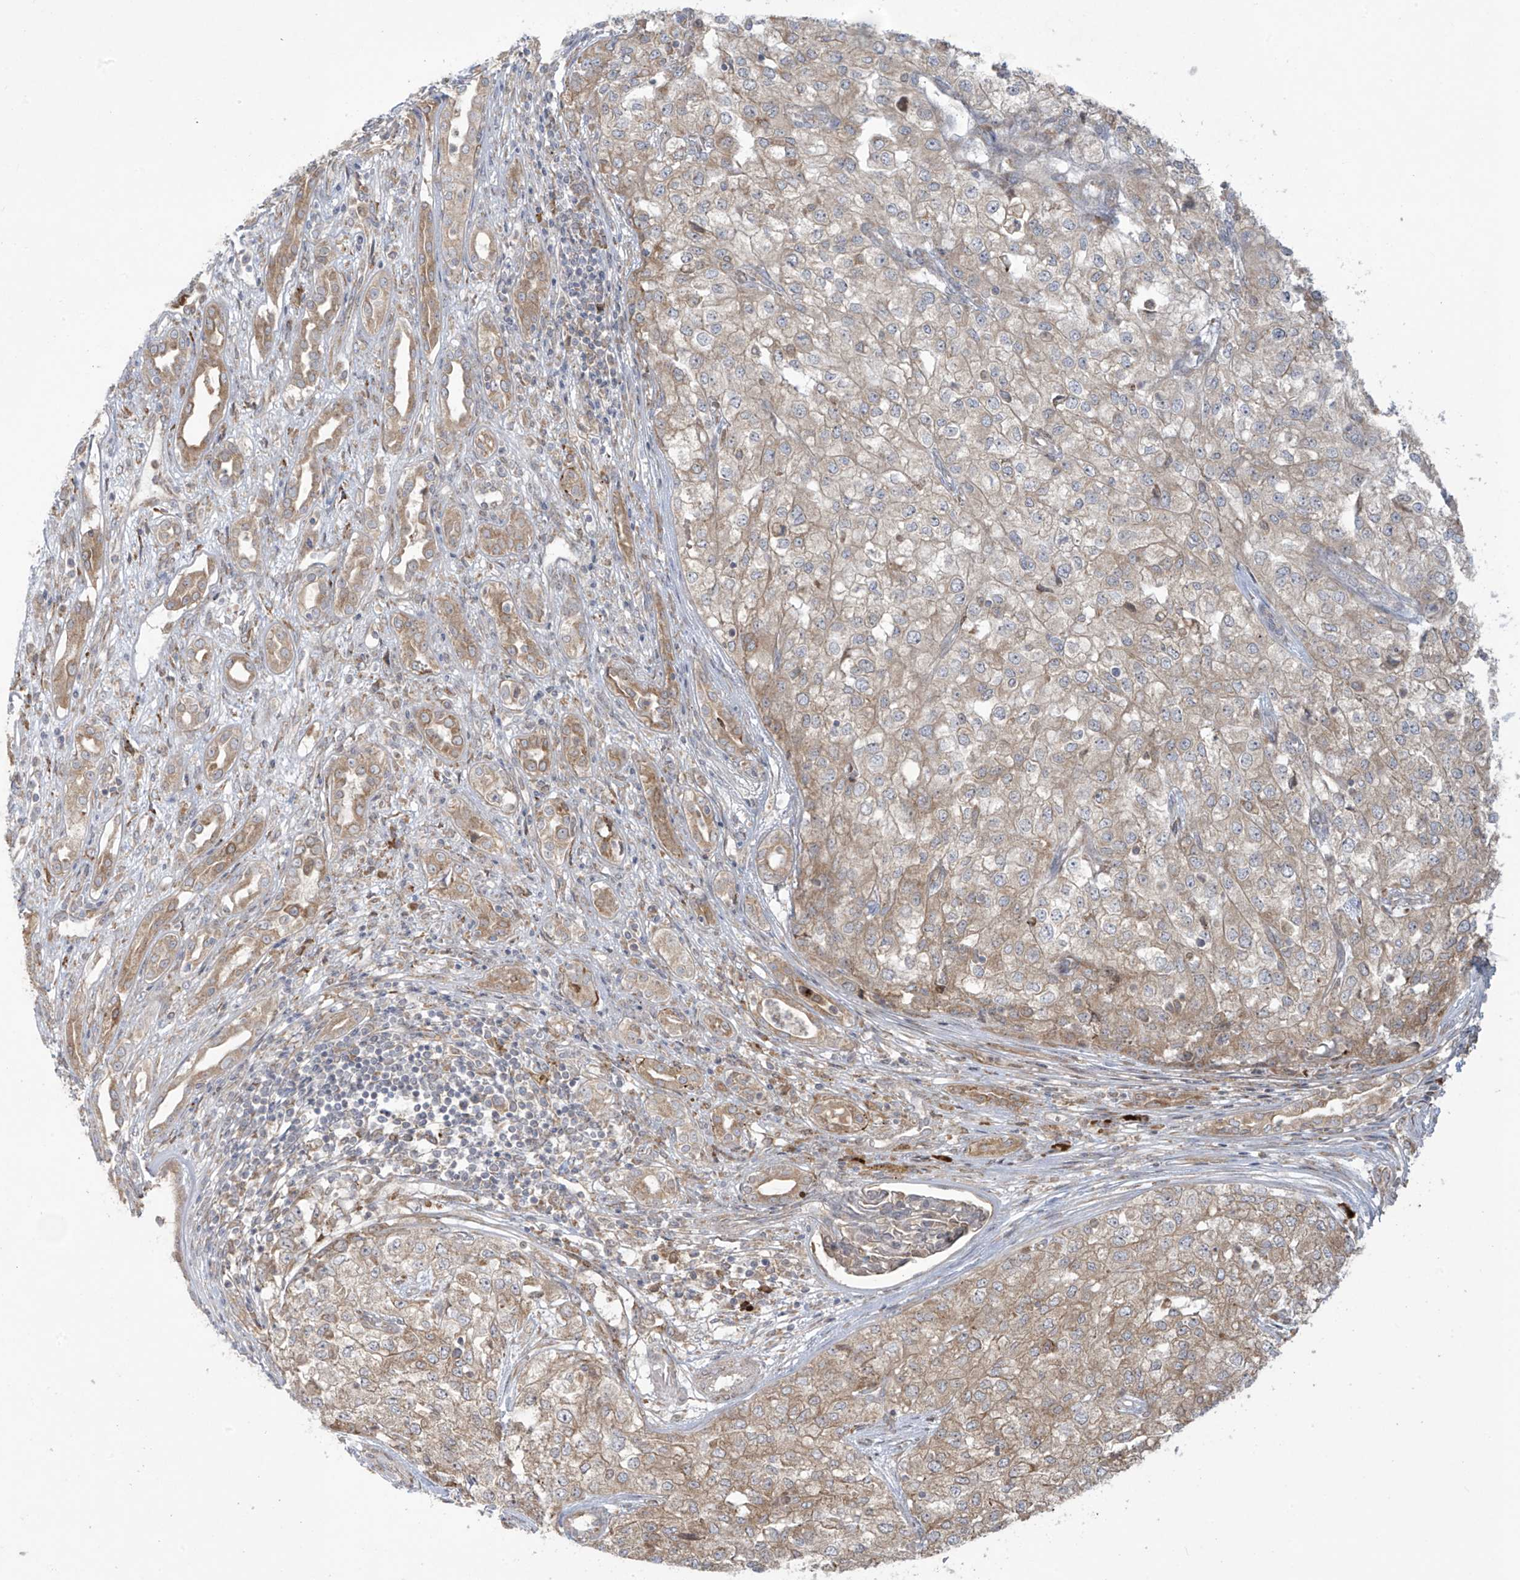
{"staining": {"intensity": "weak", "quantity": "25%-75%", "location": "cytoplasmic/membranous"}, "tissue": "renal cancer", "cell_type": "Tumor cells", "image_type": "cancer", "snomed": [{"axis": "morphology", "description": "Adenocarcinoma, NOS"}, {"axis": "topography", "description": "Kidney"}], "caption": "Immunohistochemistry (IHC) histopathology image of human adenocarcinoma (renal) stained for a protein (brown), which demonstrates low levels of weak cytoplasmic/membranous expression in about 25%-75% of tumor cells.", "gene": "PPAT", "patient": {"sex": "female", "age": 54}}